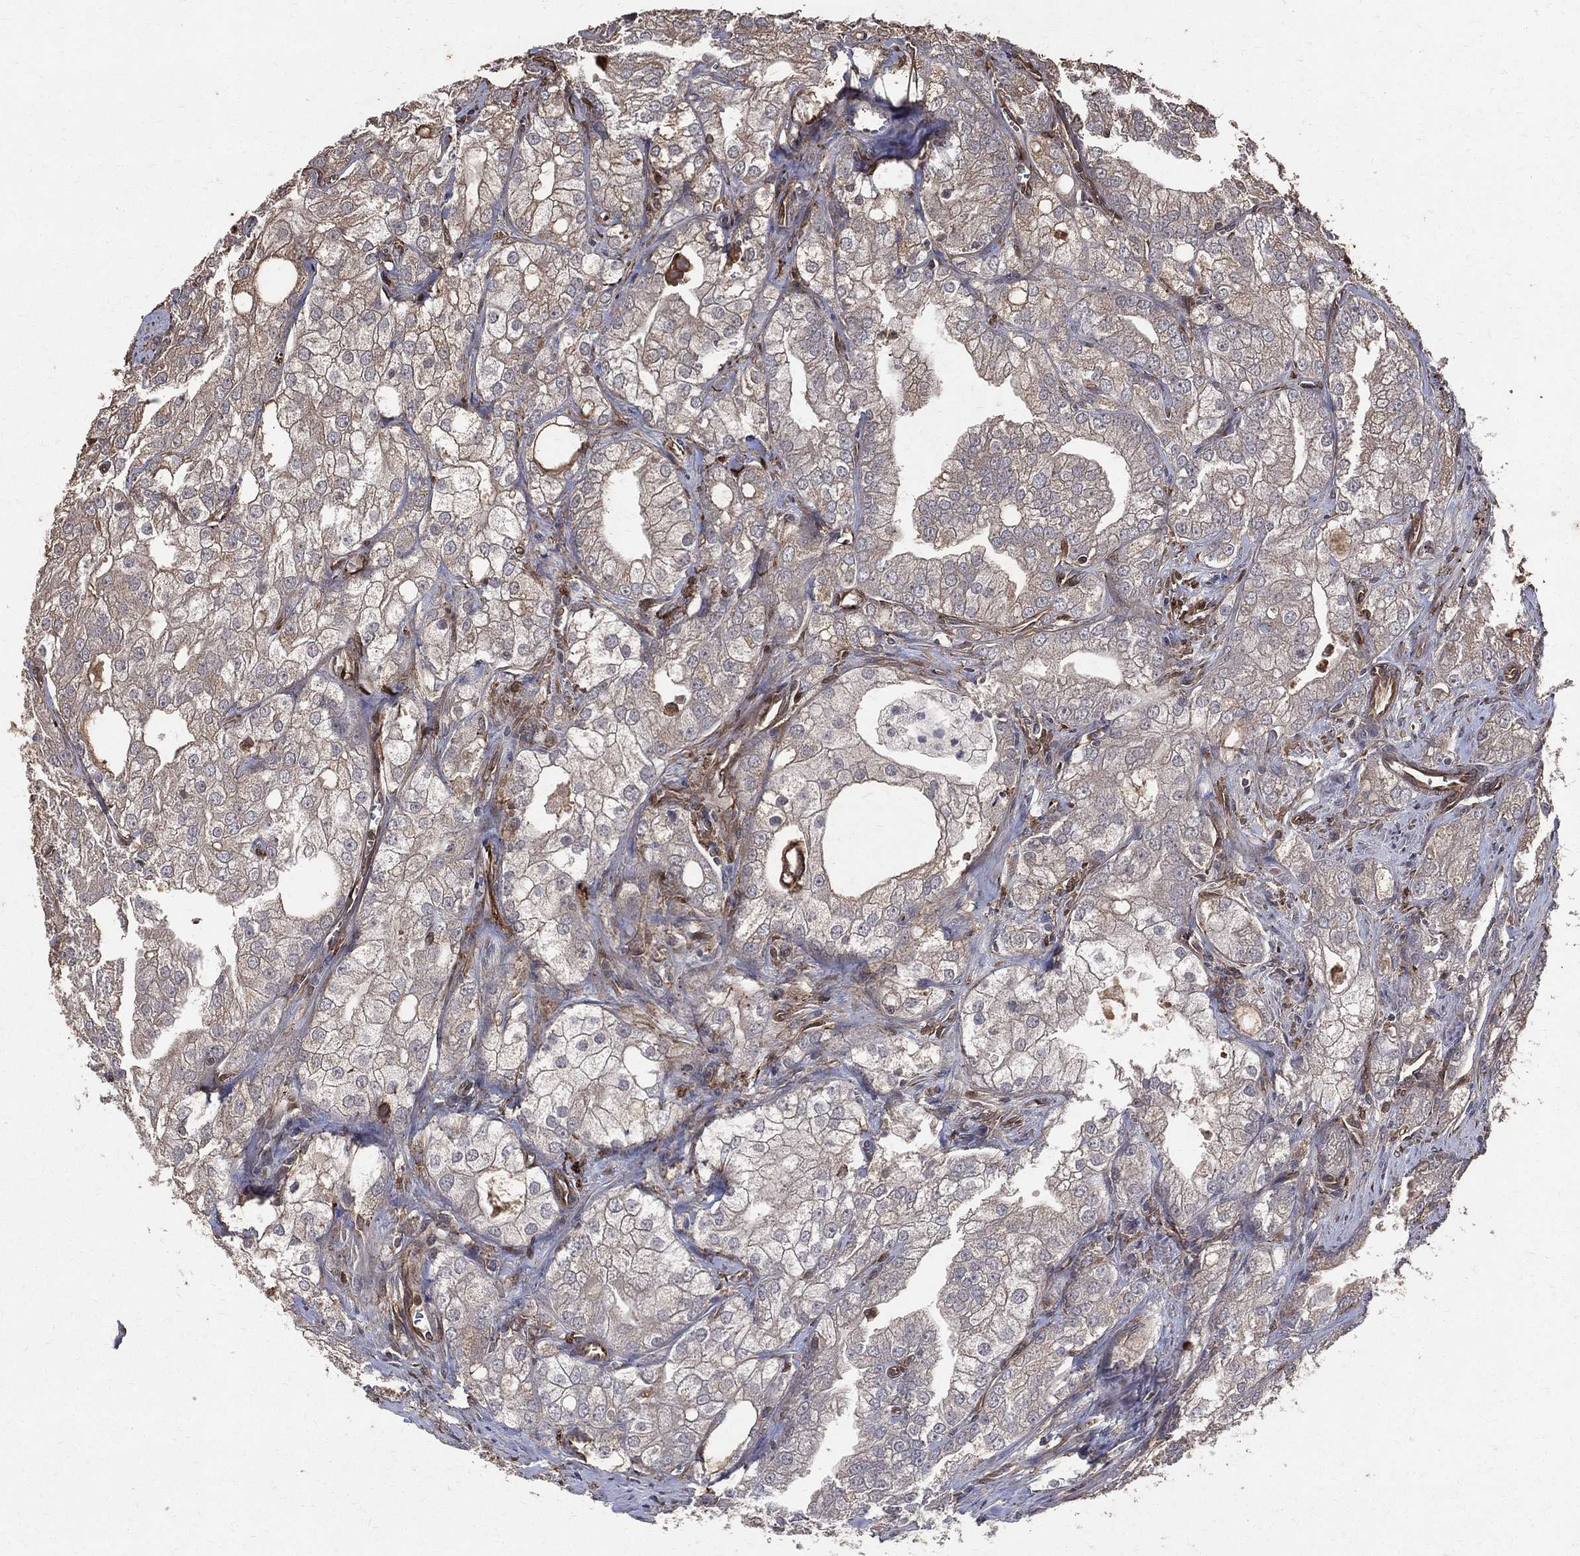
{"staining": {"intensity": "negative", "quantity": "none", "location": "none"}, "tissue": "prostate cancer", "cell_type": "Tumor cells", "image_type": "cancer", "snomed": [{"axis": "morphology", "description": "Adenocarcinoma, NOS"}, {"axis": "topography", "description": "Prostate"}], "caption": "Immunohistochemical staining of human prostate cancer (adenocarcinoma) displays no significant positivity in tumor cells. Nuclei are stained in blue.", "gene": "DPYSL2", "patient": {"sex": "male", "age": 70}}